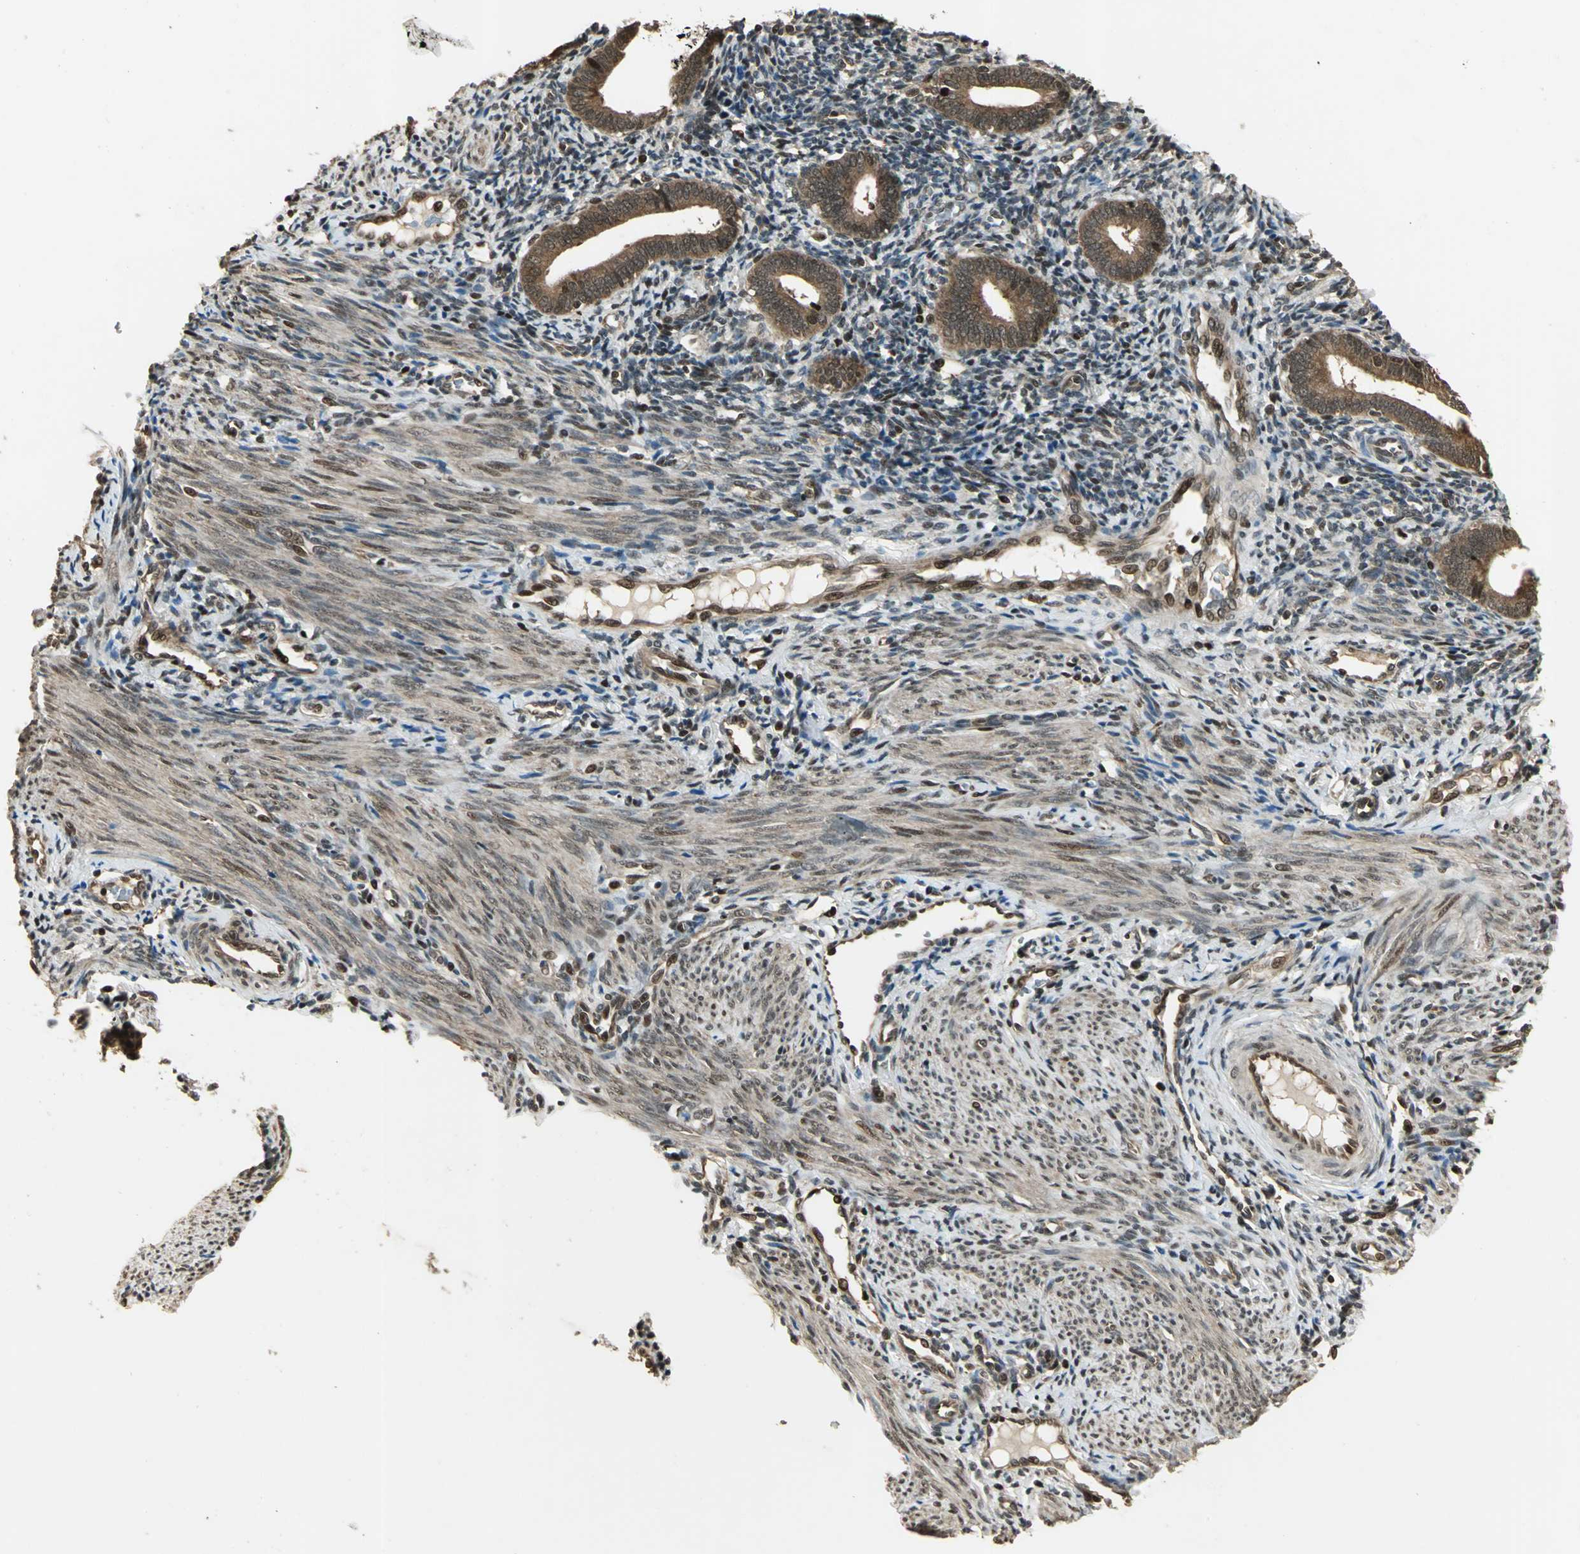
{"staining": {"intensity": "weak", "quantity": "25%-75%", "location": "cytoplasmic/membranous,nuclear"}, "tissue": "endometrium", "cell_type": "Cells in endometrial stroma", "image_type": "normal", "snomed": [{"axis": "morphology", "description": "Normal tissue, NOS"}, {"axis": "topography", "description": "Uterus"}, {"axis": "topography", "description": "Endometrium"}], "caption": "Brown immunohistochemical staining in benign human endometrium reveals weak cytoplasmic/membranous,nuclear staining in approximately 25%-75% of cells in endometrial stroma.", "gene": "PSMC3", "patient": {"sex": "female", "age": 33}}